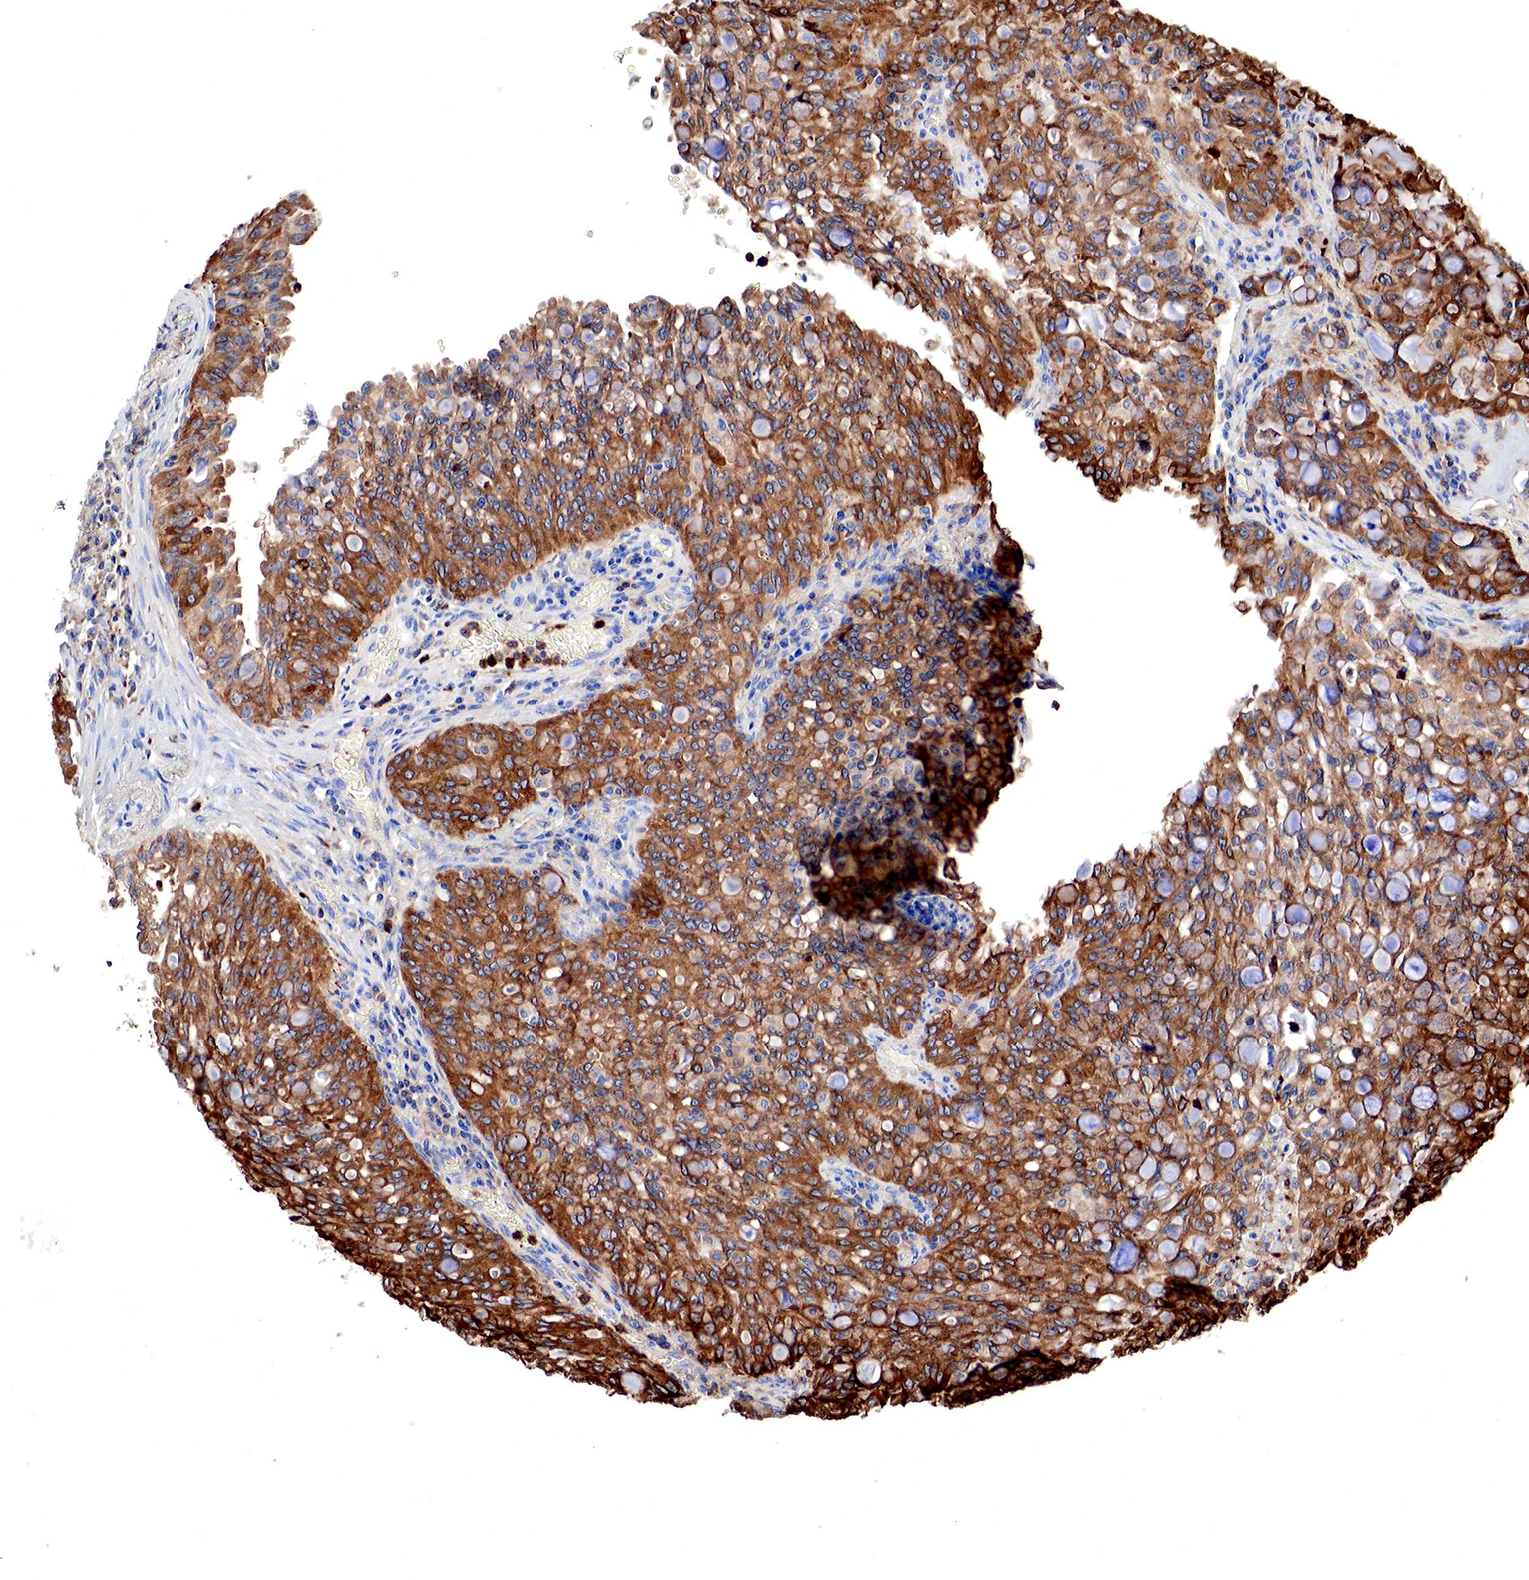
{"staining": {"intensity": "strong", "quantity": ">75%", "location": "cytoplasmic/membranous"}, "tissue": "lung cancer", "cell_type": "Tumor cells", "image_type": "cancer", "snomed": [{"axis": "morphology", "description": "Adenocarcinoma, NOS"}, {"axis": "topography", "description": "Lung"}], "caption": "An immunohistochemistry (IHC) photomicrograph of neoplastic tissue is shown. Protein staining in brown highlights strong cytoplasmic/membranous positivity in lung cancer within tumor cells.", "gene": "G6PD", "patient": {"sex": "female", "age": 44}}